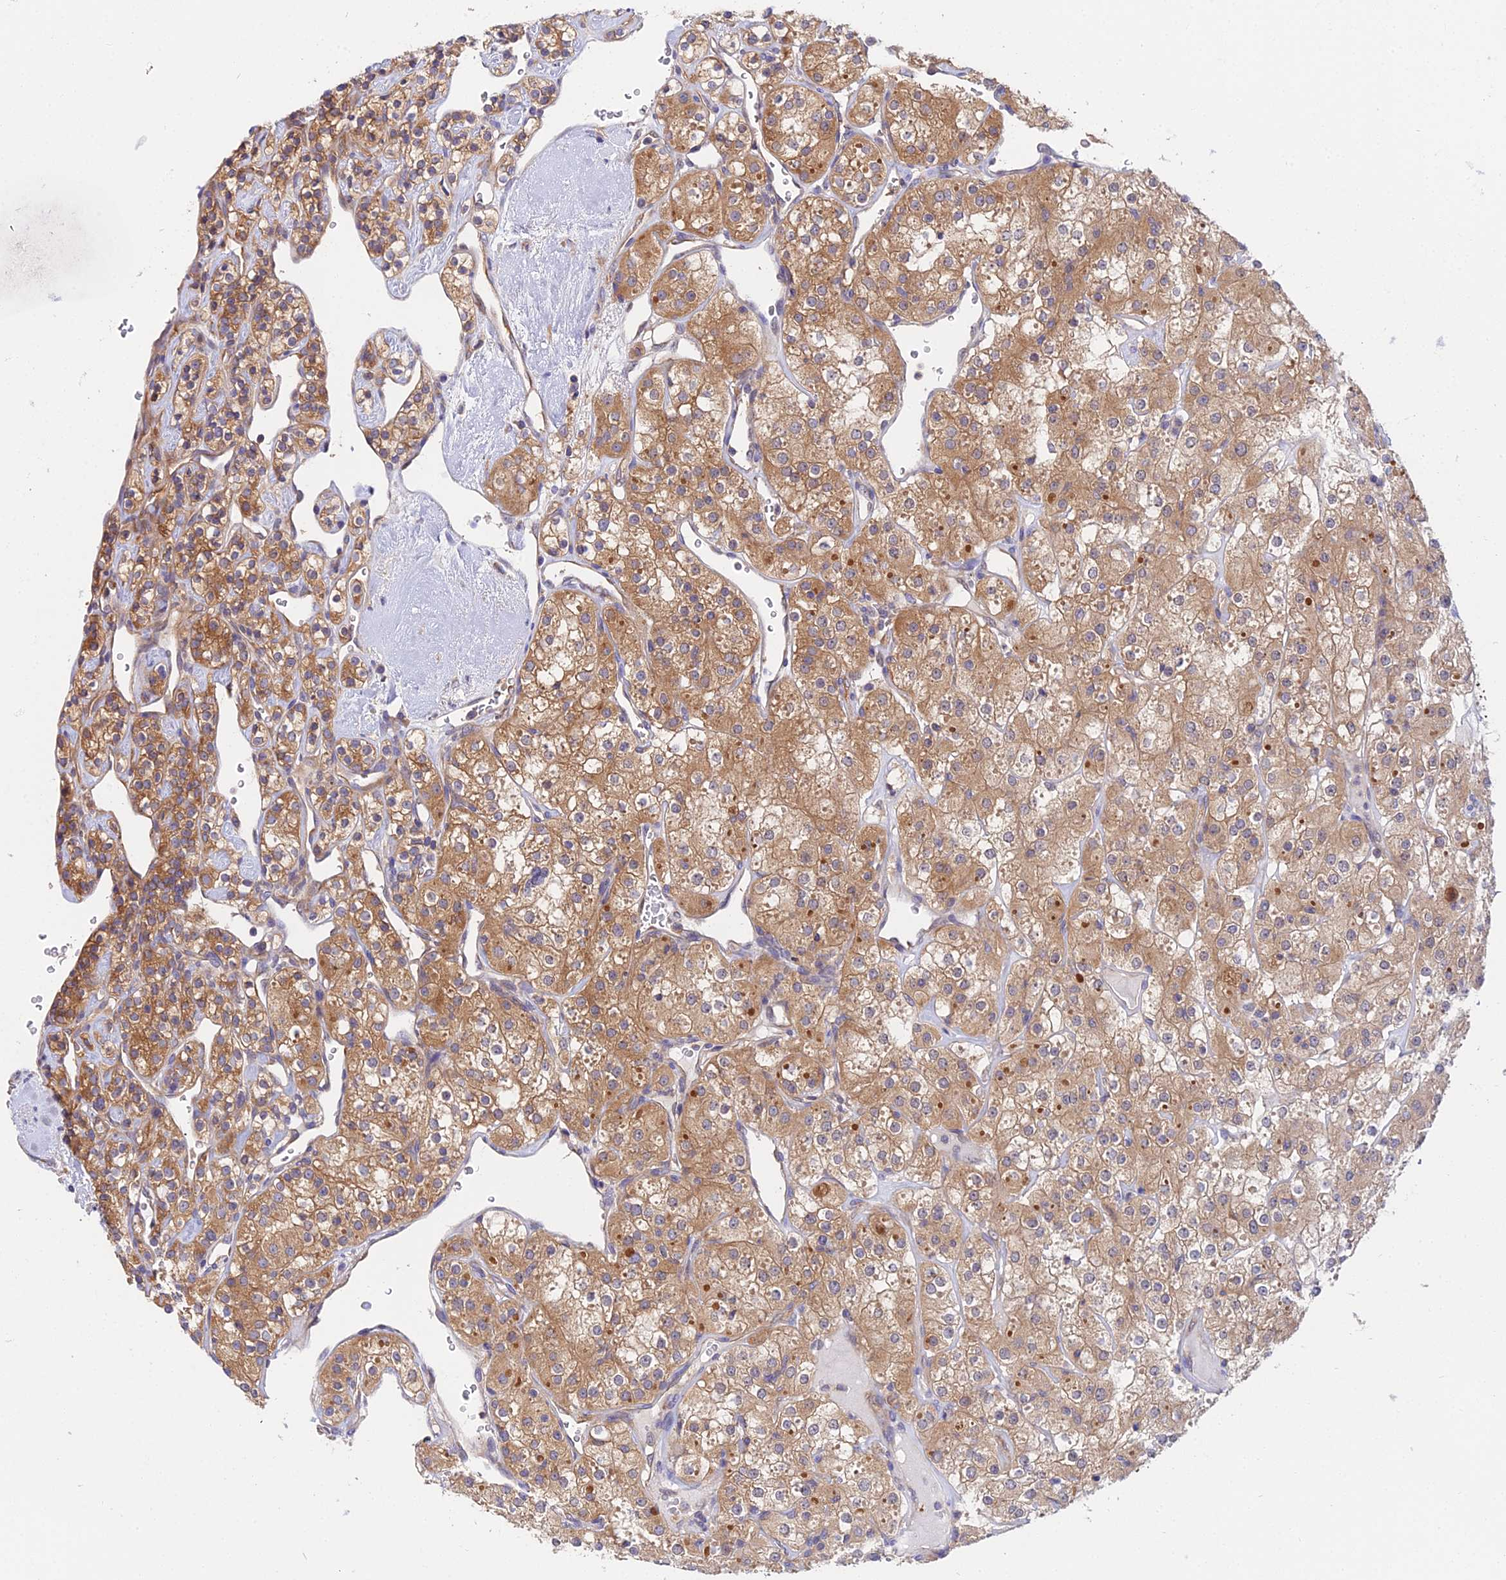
{"staining": {"intensity": "moderate", "quantity": ">75%", "location": "cytoplasmic/membranous"}, "tissue": "renal cancer", "cell_type": "Tumor cells", "image_type": "cancer", "snomed": [{"axis": "morphology", "description": "Adenocarcinoma, NOS"}, {"axis": "topography", "description": "Kidney"}], "caption": "Immunohistochemical staining of renal cancer (adenocarcinoma) reveals moderate cytoplasmic/membranous protein positivity in about >75% of tumor cells.", "gene": "PPP2R2C", "patient": {"sex": "male", "age": 77}}